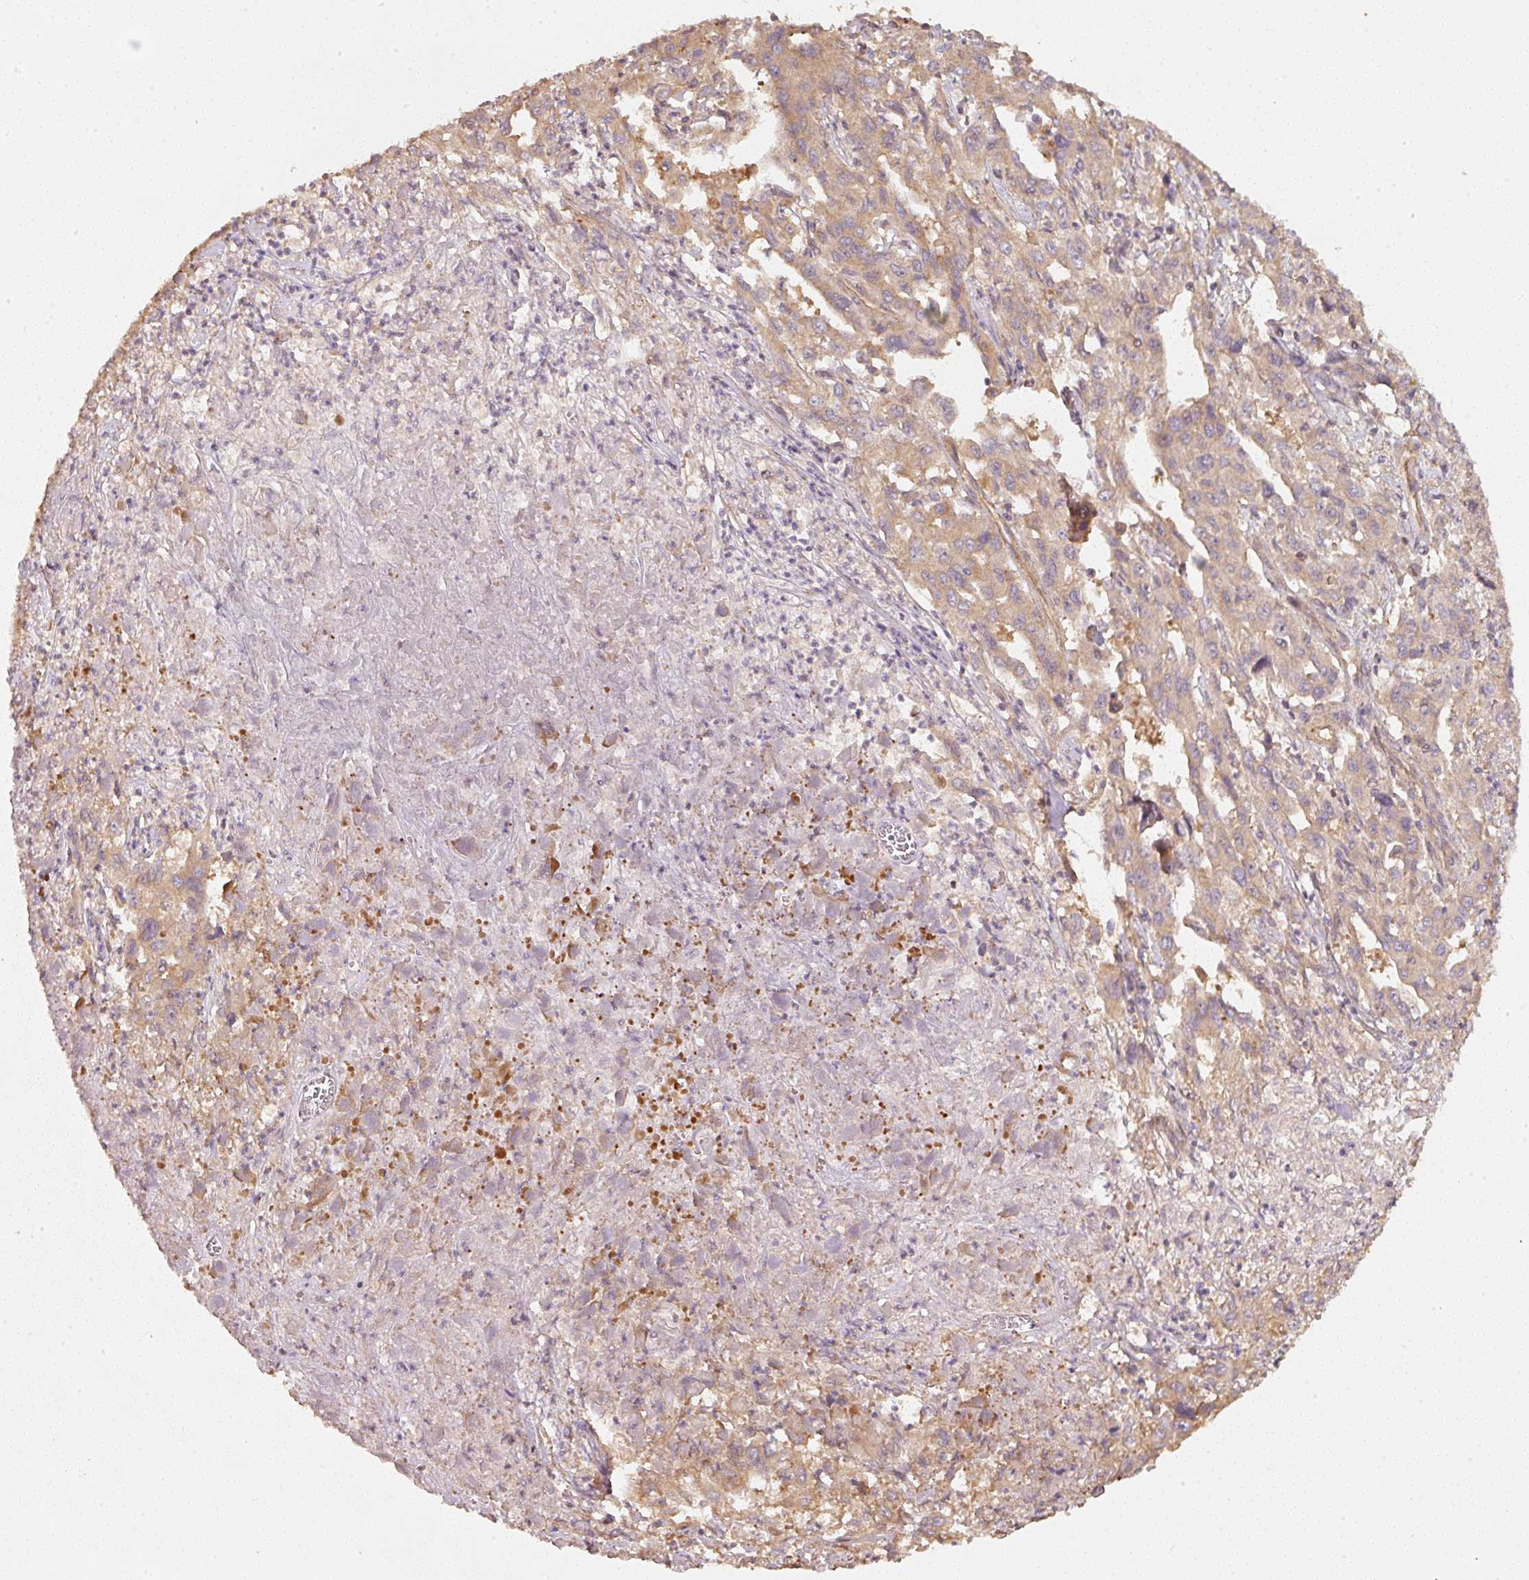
{"staining": {"intensity": "weak", "quantity": "25%-75%", "location": "cytoplasmic/membranous"}, "tissue": "liver cancer", "cell_type": "Tumor cells", "image_type": "cancer", "snomed": [{"axis": "morphology", "description": "Carcinoma, Hepatocellular, NOS"}, {"axis": "topography", "description": "Liver"}], "caption": "Immunohistochemistry (DAB (3,3'-diaminobenzidine)) staining of liver cancer reveals weak cytoplasmic/membranous protein expression in about 25%-75% of tumor cells.", "gene": "CEP95", "patient": {"sex": "male", "age": 63}}